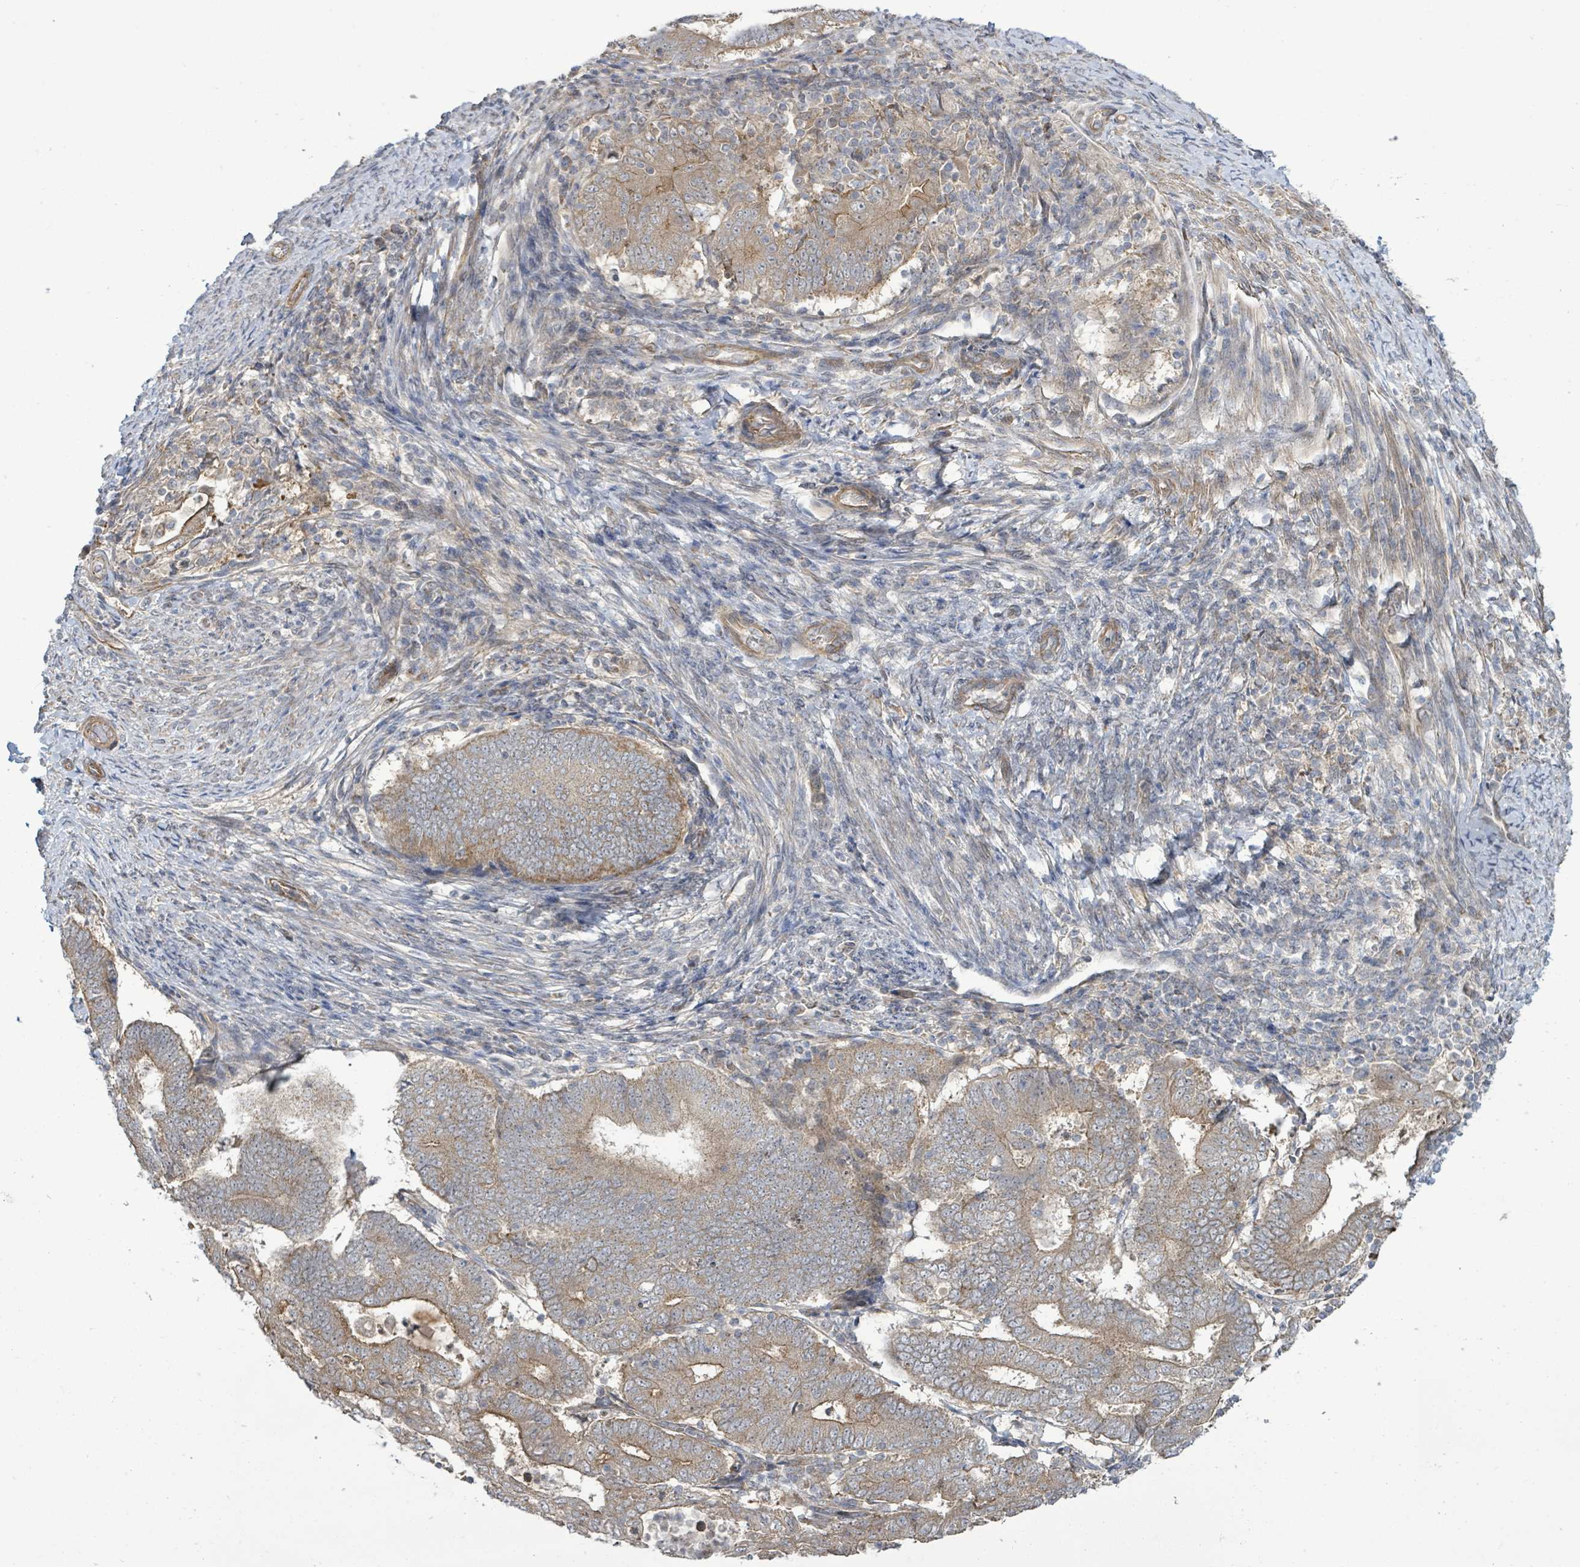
{"staining": {"intensity": "moderate", "quantity": ">75%", "location": "cytoplasmic/membranous"}, "tissue": "endometrial cancer", "cell_type": "Tumor cells", "image_type": "cancer", "snomed": [{"axis": "morphology", "description": "Adenocarcinoma, NOS"}, {"axis": "topography", "description": "Endometrium"}], "caption": "Immunohistochemical staining of endometrial adenocarcinoma displays medium levels of moderate cytoplasmic/membranous expression in about >75% of tumor cells.", "gene": "KBTBD11", "patient": {"sex": "female", "age": 70}}